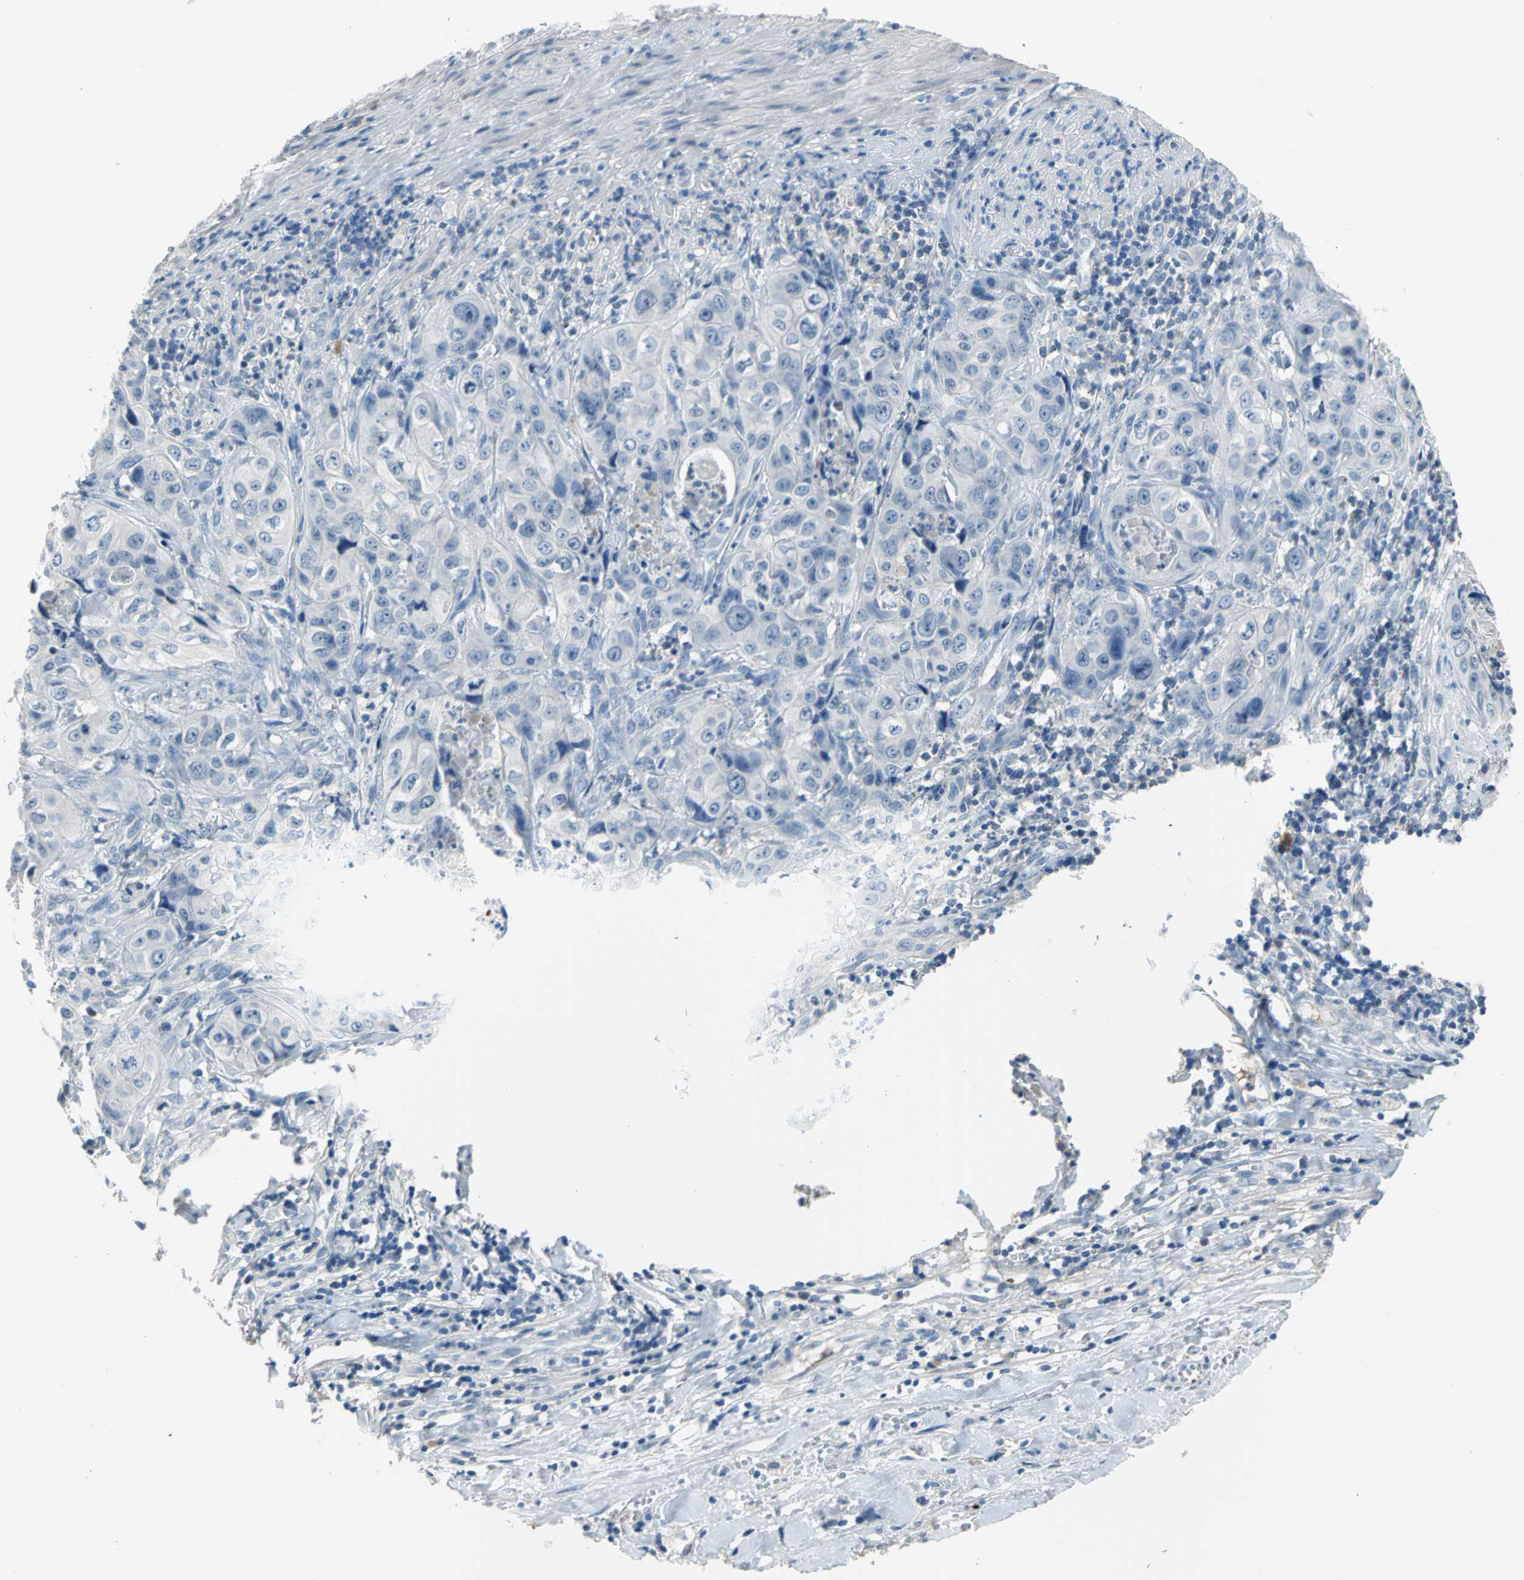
{"staining": {"intensity": "negative", "quantity": "none", "location": "none"}, "tissue": "liver cancer", "cell_type": "Tumor cells", "image_type": "cancer", "snomed": [{"axis": "morphology", "description": "Cholangiocarcinoma"}, {"axis": "topography", "description": "Liver"}], "caption": "IHC of liver cholangiocarcinoma exhibits no staining in tumor cells. (DAB IHC, high magnification).", "gene": "ZIC1", "patient": {"sex": "female", "age": 61}}